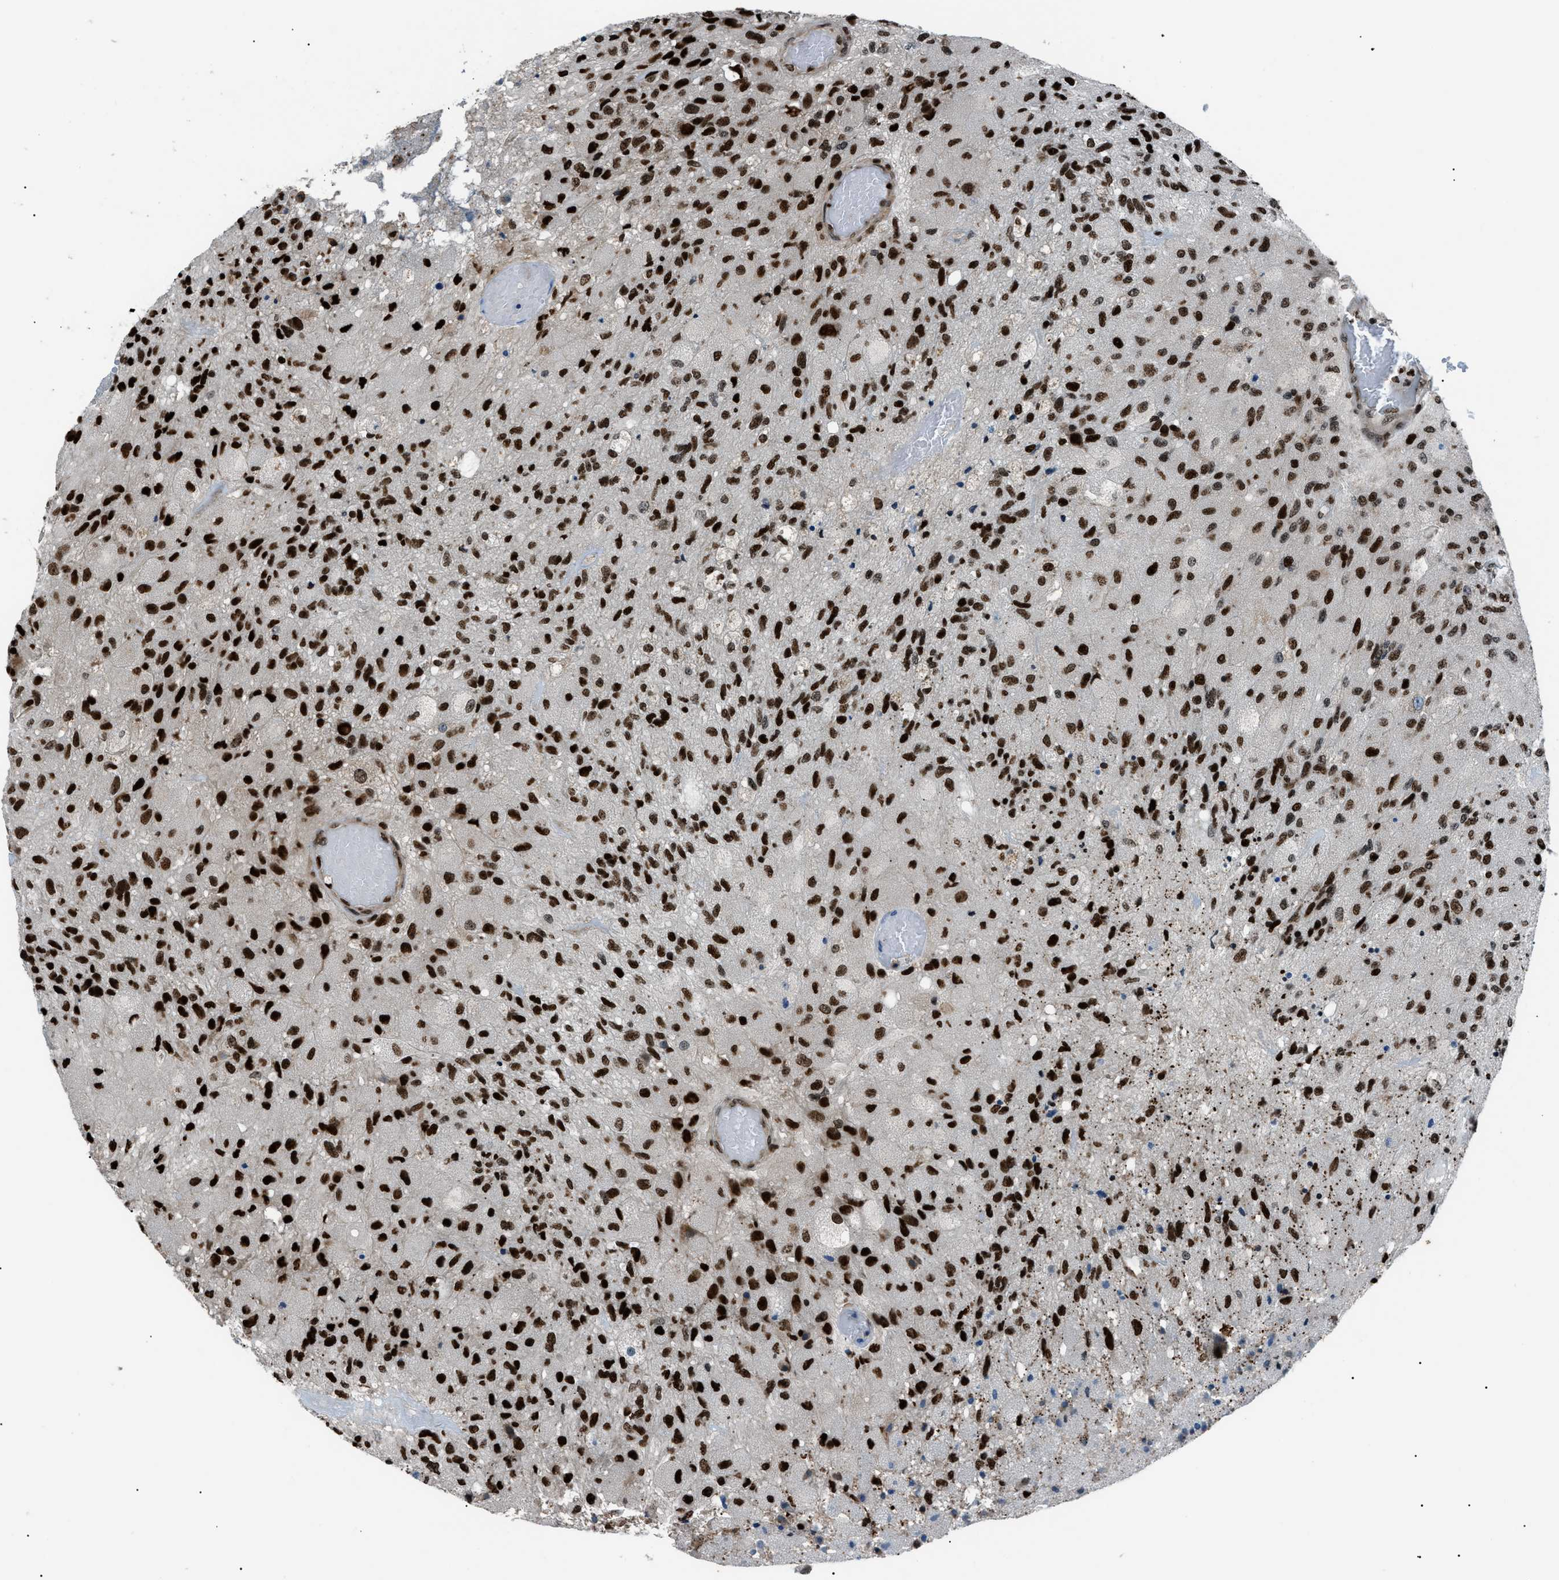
{"staining": {"intensity": "strong", "quantity": ">75%", "location": "nuclear"}, "tissue": "glioma", "cell_type": "Tumor cells", "image_type": "cancer", "snomed": [{"axis": "morphology", "description": "Normal tissue, NOS"}, {"axis": "morphology", "description": "Glioma, malignant, High grade"}, {"axis": "topography", "description": "Cerebral cortex"}], "caption": "Strong nuclear staining is appreciated in approximately >75% of tumor cells in glioma. The staining is performed using DAB (3,3'-diaminobenzidine) brown chromogen to label protein expression. The nuclei are counter-stained blue using hematoxylin.", "gene": "PRKX", "patient": {"sex": "male", "age": 77}}